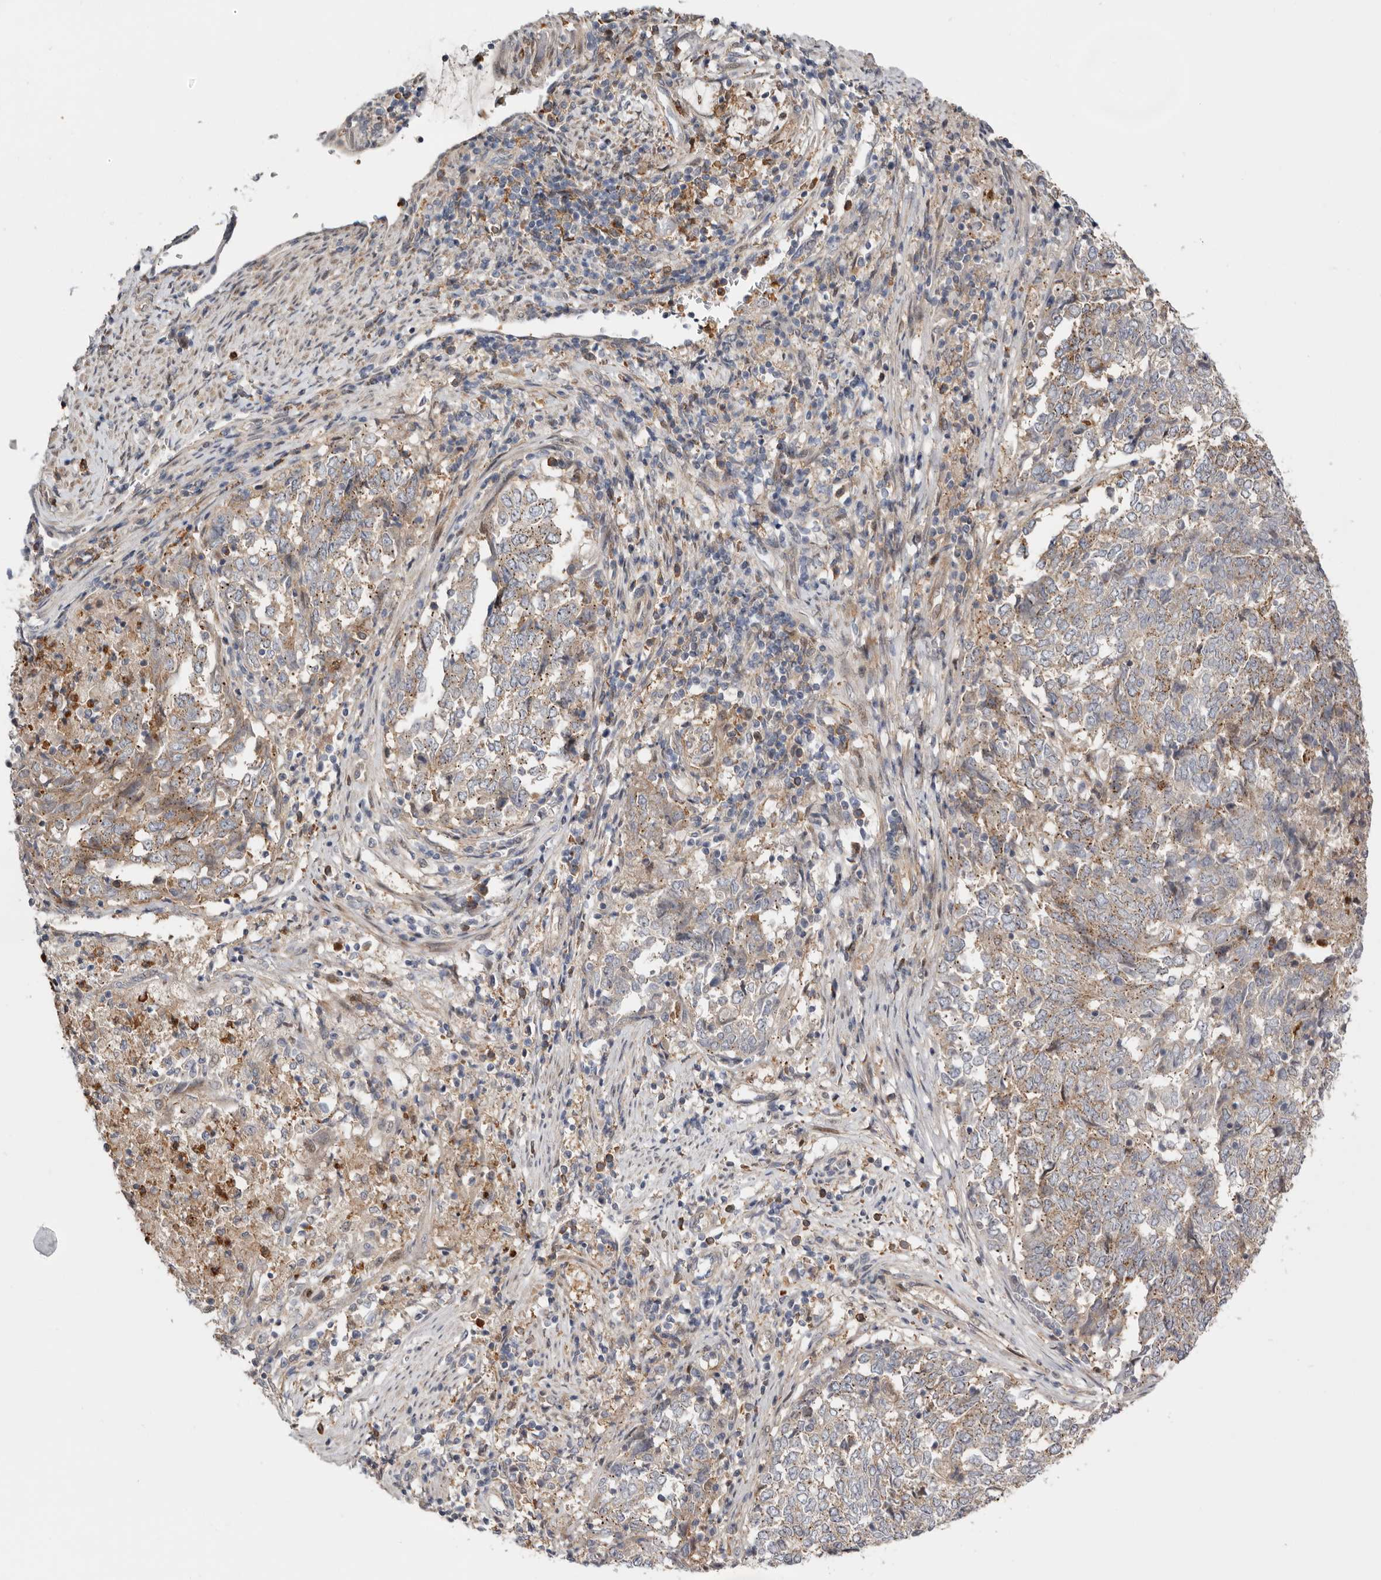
{"staining": {"intensity": "weak", "quantity": "<25%", "location": "cytoplasmic/membranous"}, "tissue": "endometrial cancer", "cell_type": "Tumor cells", "image_type": "cancer", "snomed": [{"axis": "morphology", "description": "Adenocarcinoma, NOS"}, {"axis": "topography", "description": "Endometrium"}], "caption": "High magnification brightfield microscopy of endometrial cancer stained with DAB (3,3'-diaminobenzidine) (brown) and counterstained with hematoxylin (blue): tumor cells show no significant positivity.", "gene": "MSRB2", "patient": {"sex": "female", "age": 80}}